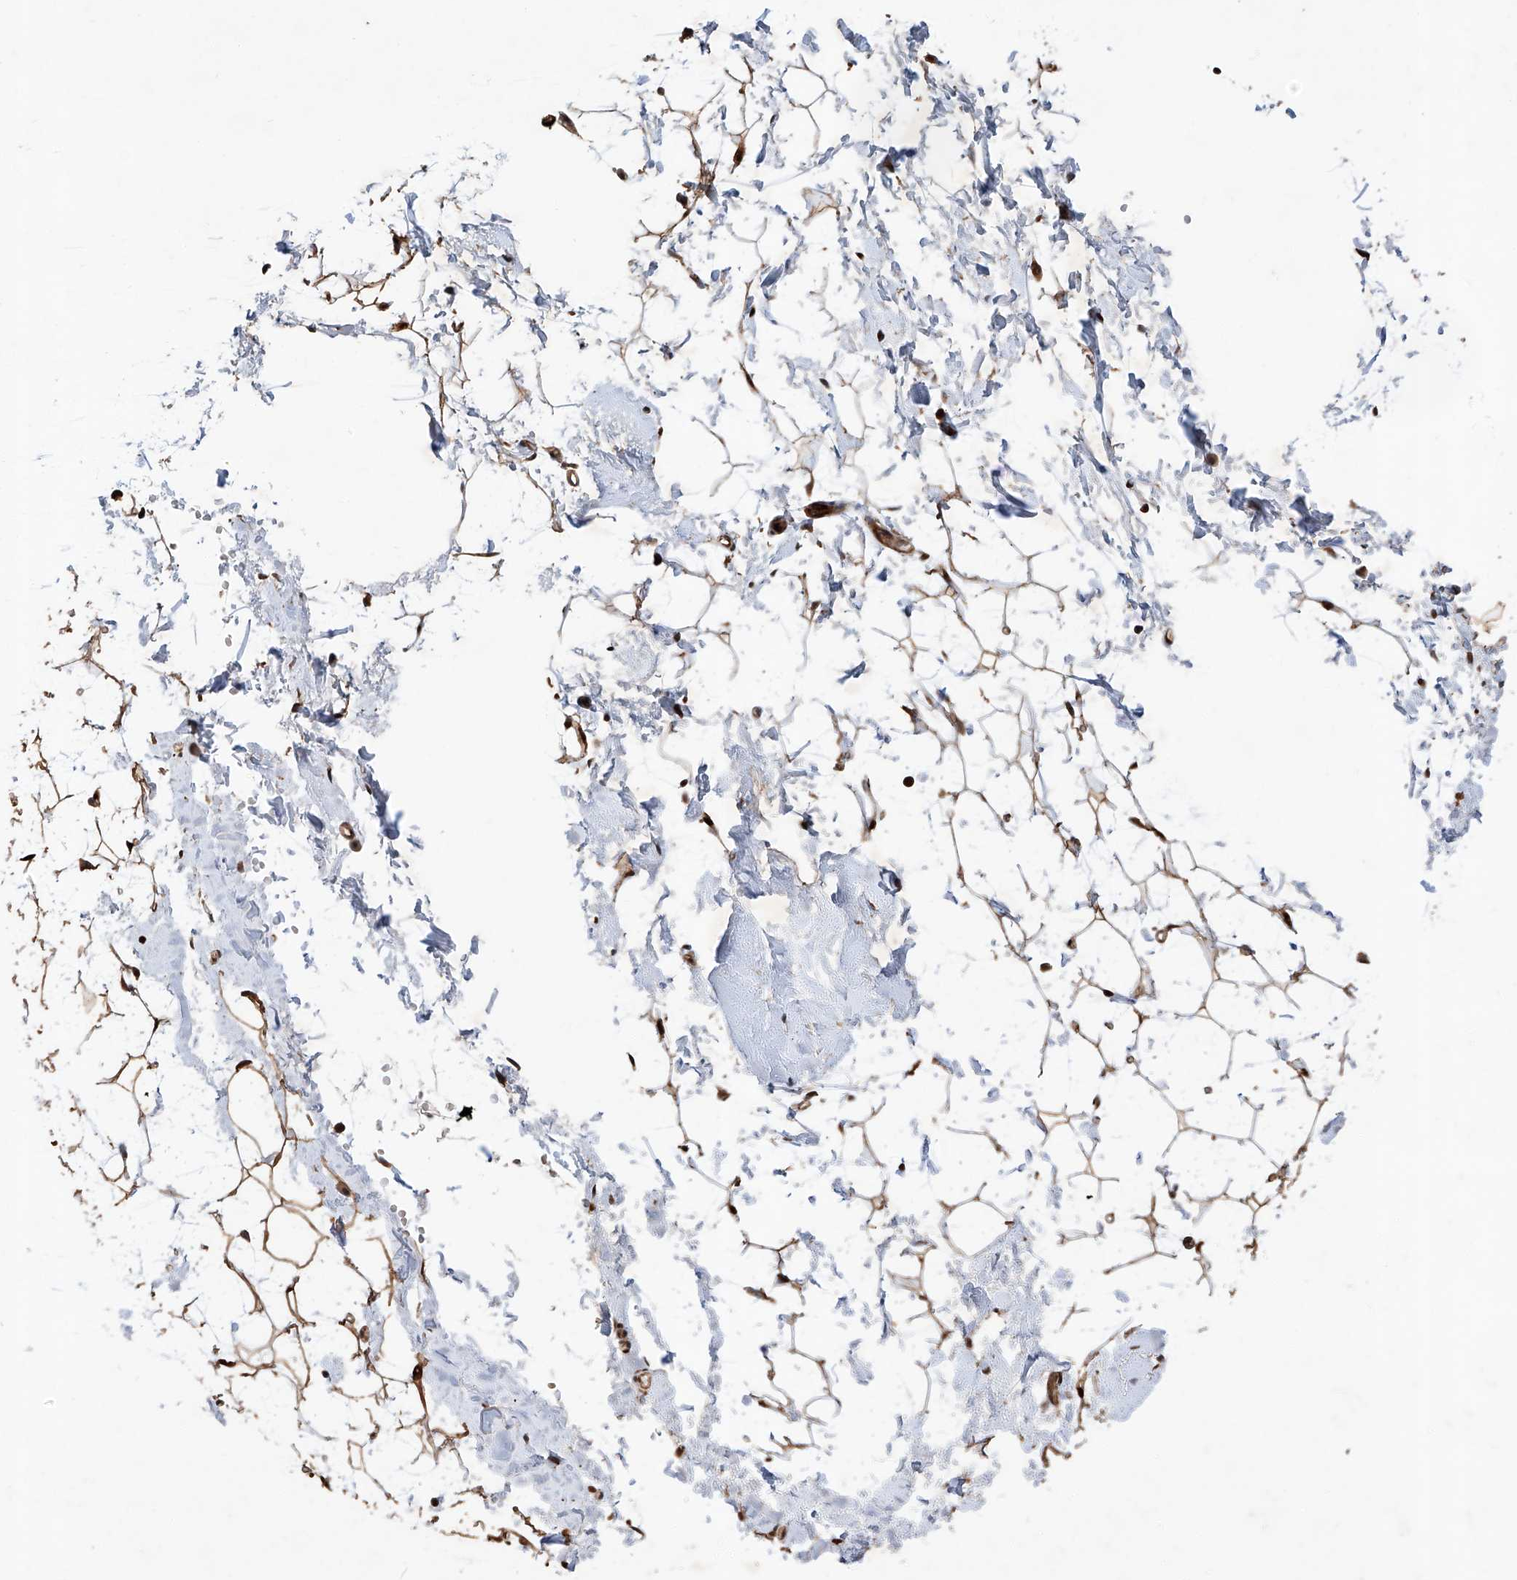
{"staining": {"intensity": "strong", "quantity": ">75%", "location": "nuclear"}, "tissue": "adipose tissue", "cell_type": "Adipocytes", "image_type": "normal", "snomed": [{"axis": "morphology", "description": "Normal tissue, NOS"}, {"axis": "topography", "description": "Breast"}], "caption": "Immunohistochemical staining of benign human adipose tissue reveals >75% levels of strong nuclear protein positivity in approximately >75% of adipocytes. The staining is performed using DAB brown chromogen to label protein expression. The nuclei are counter-stained blue using hematoxylin.", "gene": "ZFP28", "patient": {"sex": "female", "age": 23}}